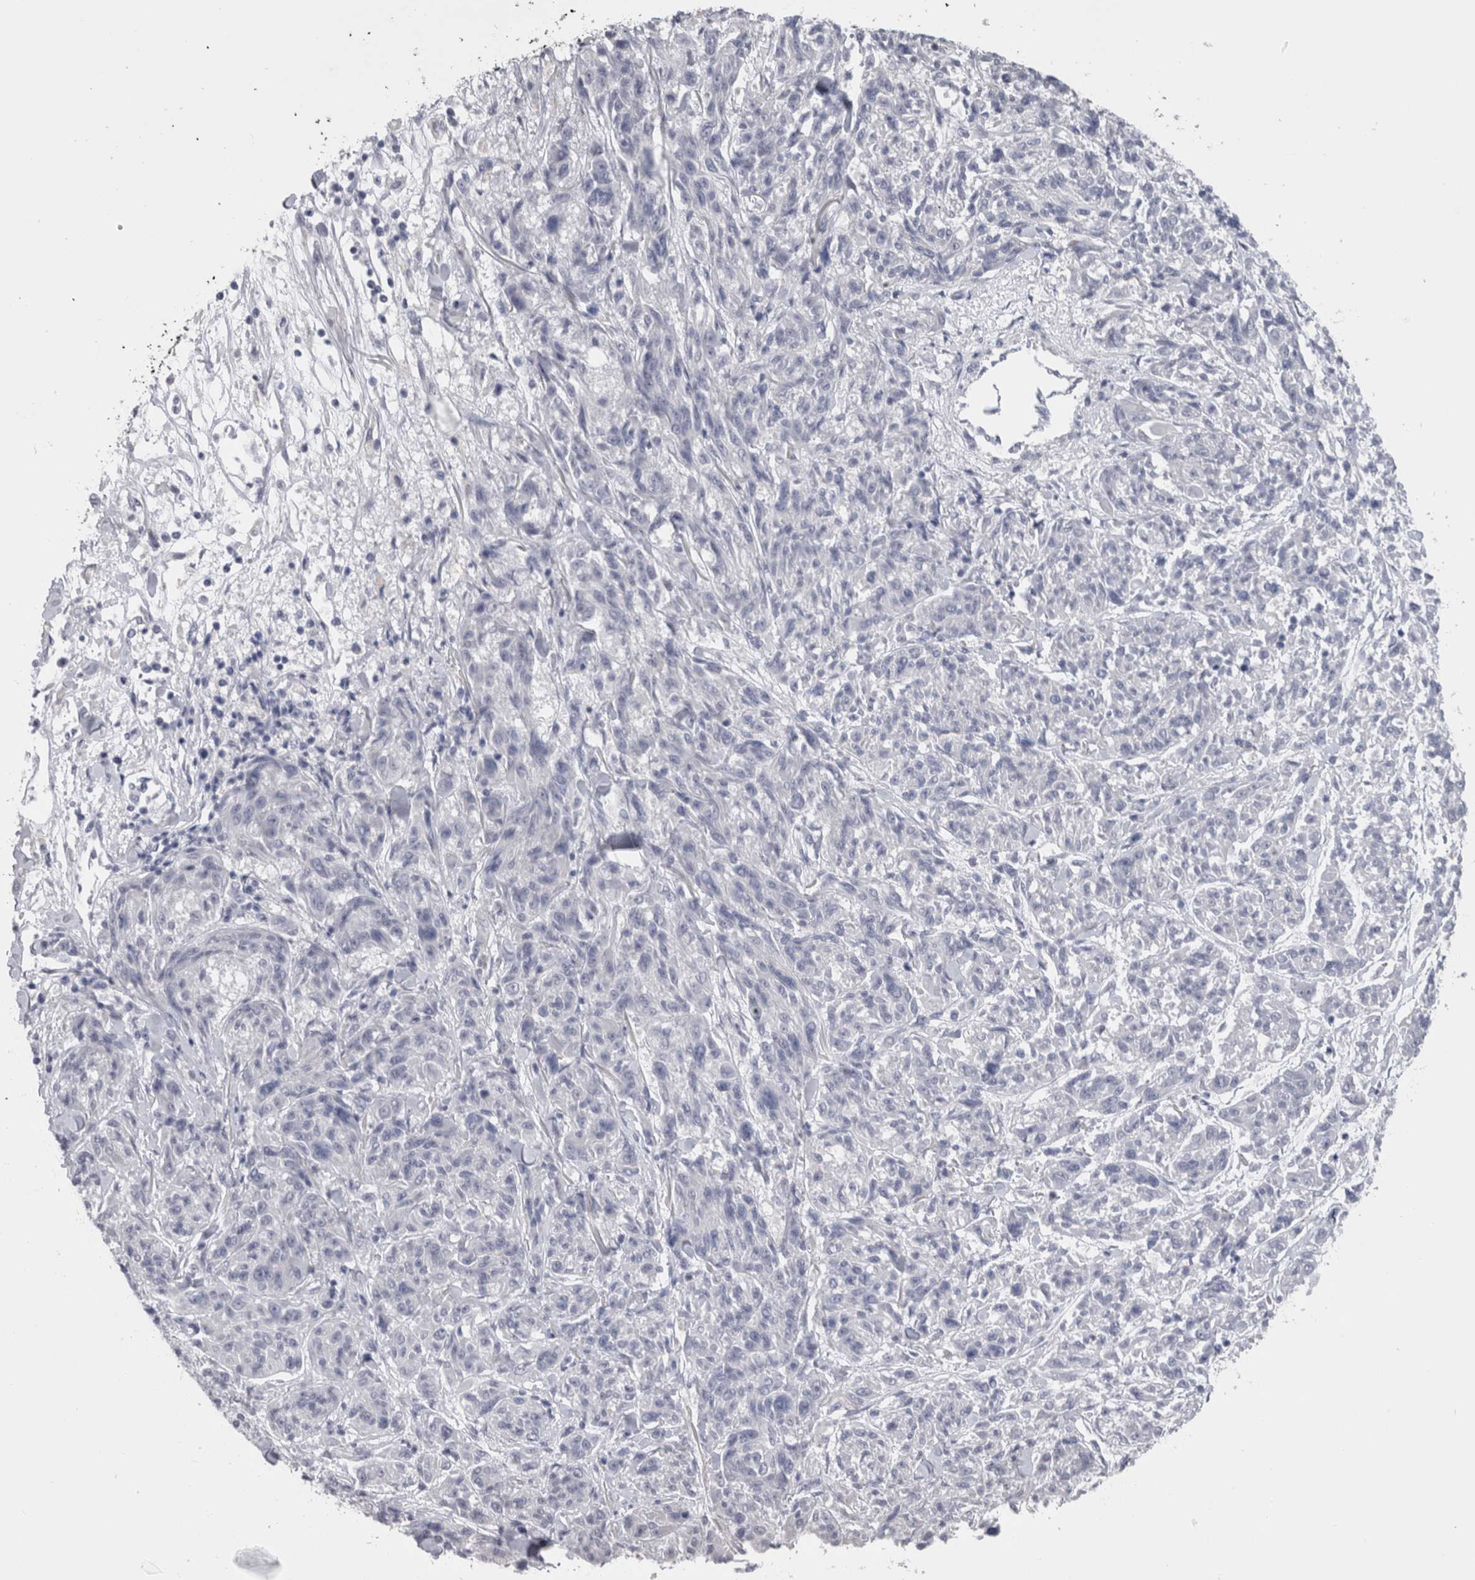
{"staining": {"intensity": "negative", "quantity": "none", "location": "none"}, "tissue": "melanoma", "cell_type": "Tumor cells", "image_type": "cancer", "snomed": [{"axis": "morphology", "description": "Malignant melanoma, NOS"}, {"axis": "topography", "description": "Skin"}], "caption": "The immunohistochemistry photomicrograph has no significant staining in tumor cells of melanoma tissue. (DAB (3,3'-diaminobenzidine) immunohistochemistry visualized using brightfield microscopy, high magnification).", "gene": "MSMB", "patient": {"sex": "male", "age": 53}}